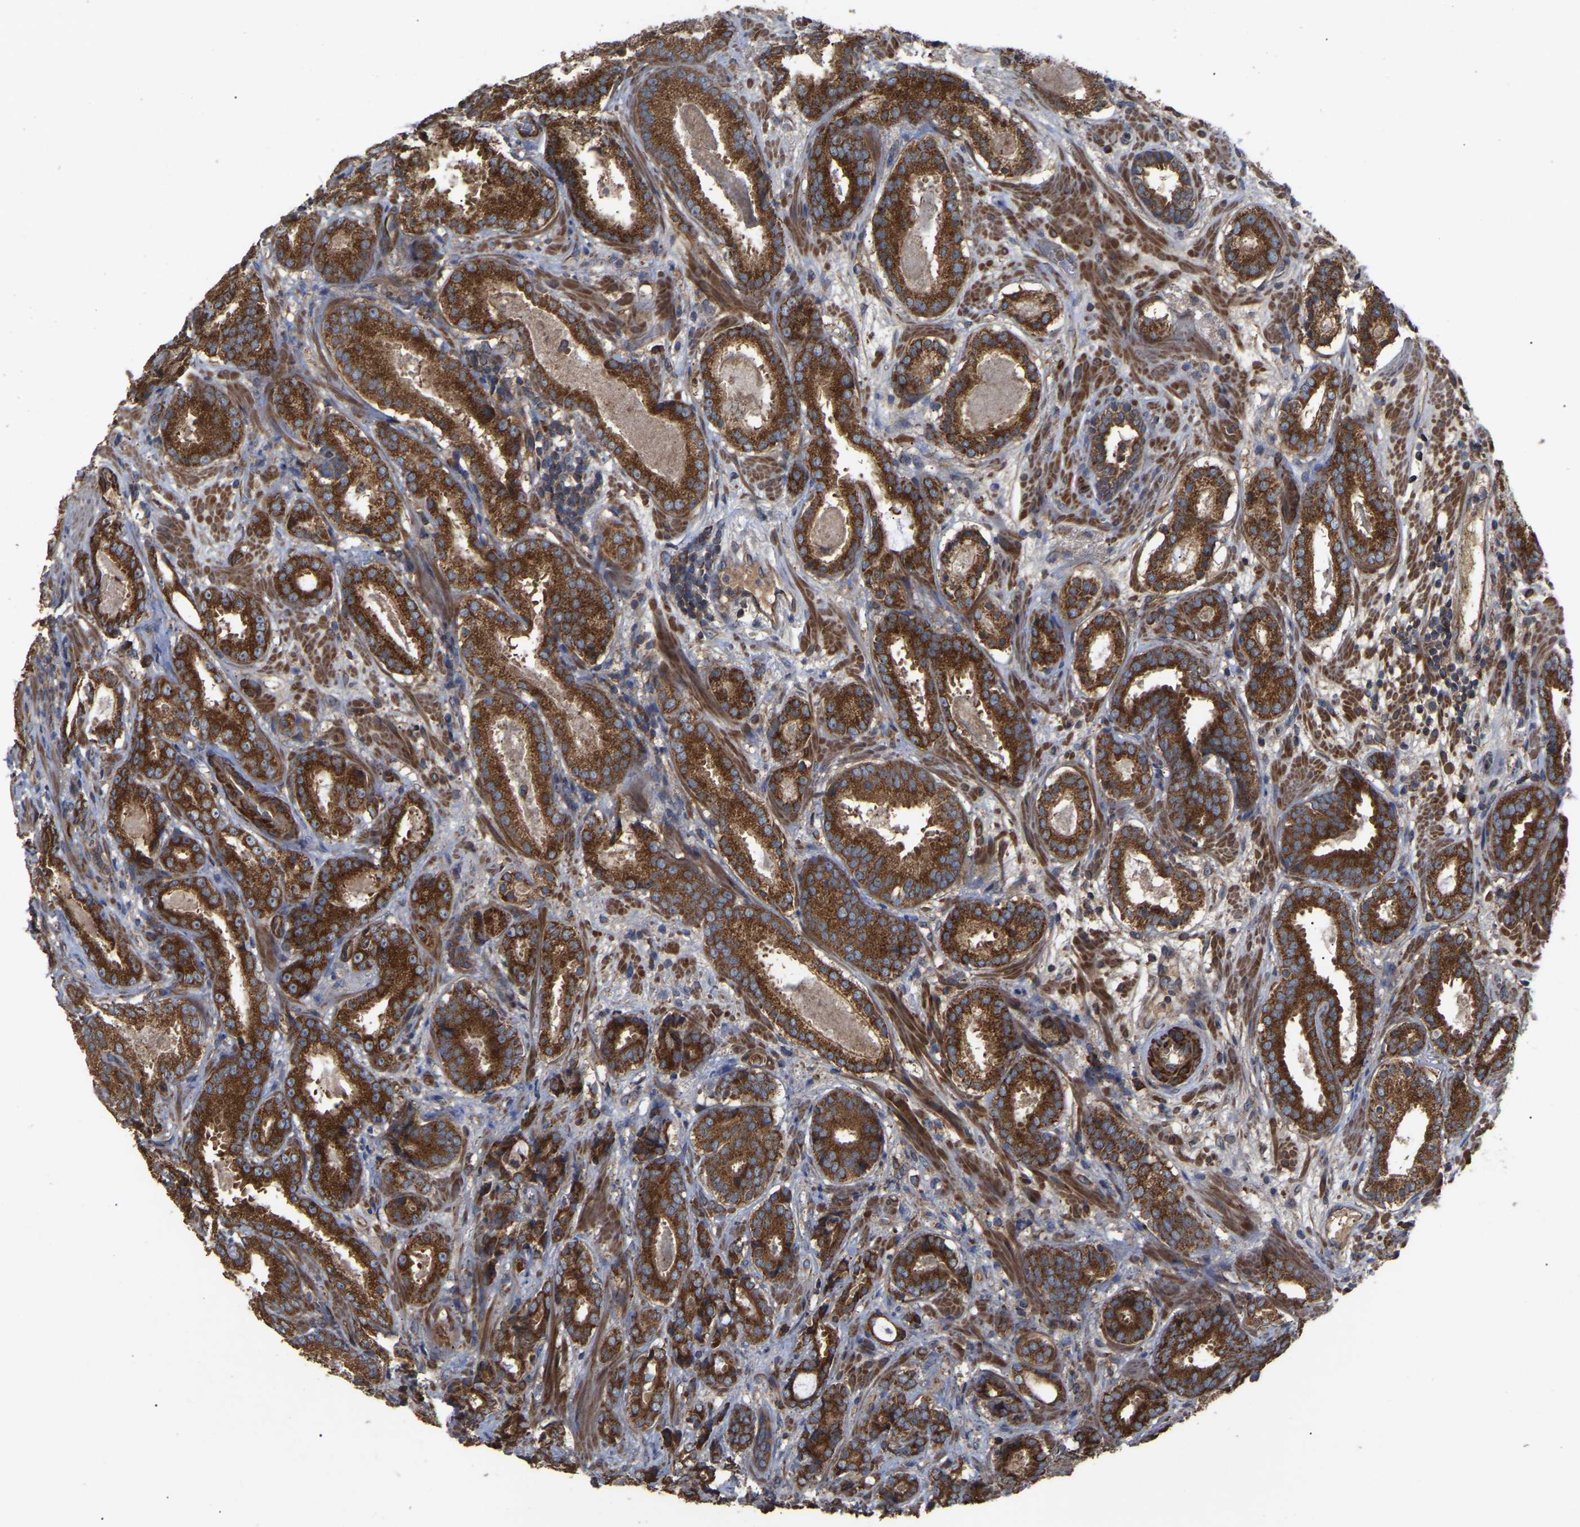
{"staining": {"intensity": "strong", "quantity": ">75%", "location": "cytoplasmic/membranous"}, "tissue": "prostate cancer", "cell_type": "Tumor cells", "image_type": "cancer", "snomed": [{"axis": "morphology", "description": "Adenocarcinoma, Low grade"}, {"axis": "topography", "description": "Prostate"}], "caption": "Strong cytoplasmic/membranous expression is present in approximately >75% of tumor cells in prostate cancer.", "gene": "GCC1", "patient": {"sex": "male", "age": 69}}